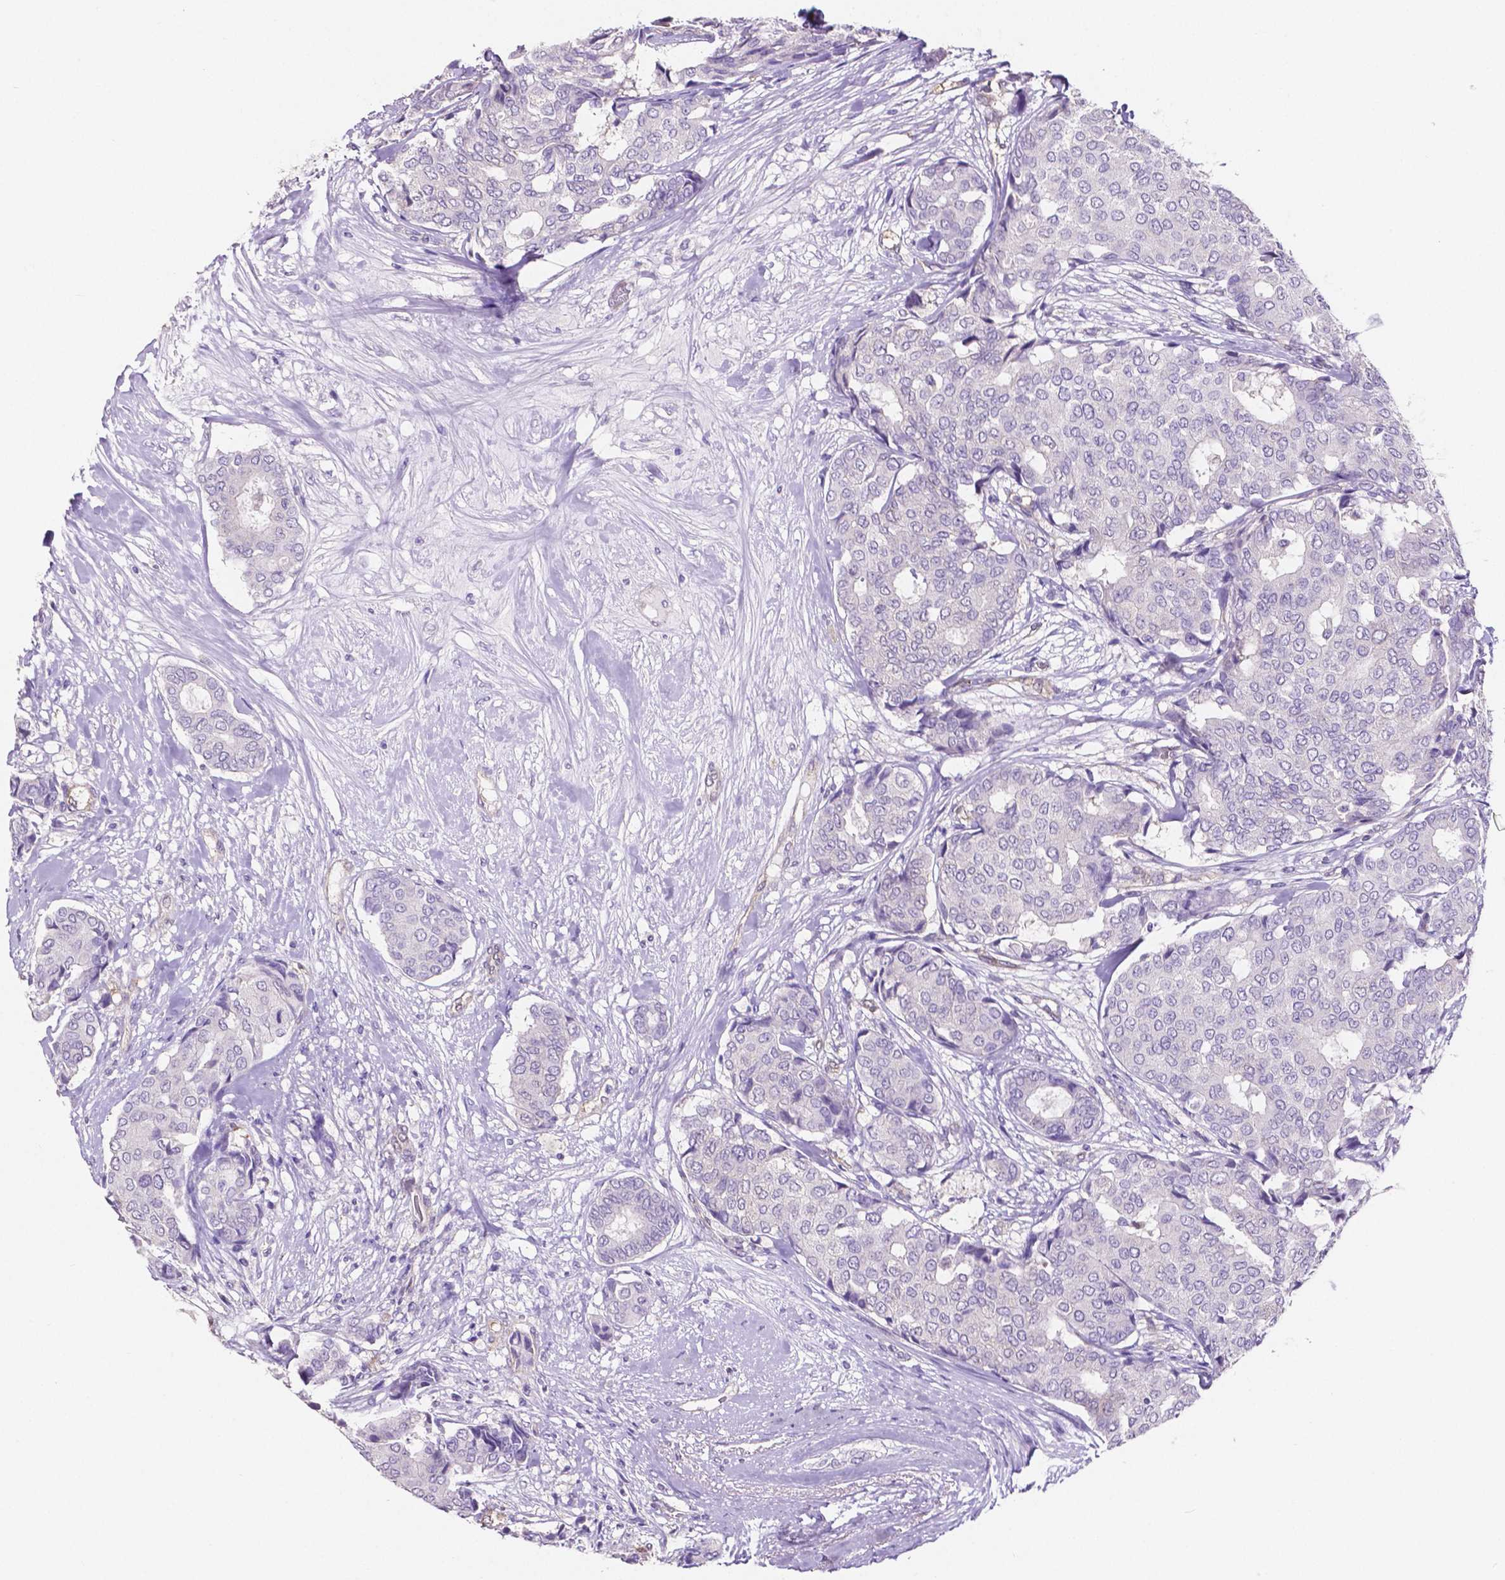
{"staining": {"intensity": "negative", "quantity": "none", "location": "none"}, "tissue": "breast cancer", "cell_type": "Tumor cells", "image_type": "cancer", "snomed": [{"axis": "morphology", "description": "Duct carcinoma"}, {"axis": "topography", "description": "Breast"}], "caption": "Human breast cancer (invasive ductal carcinoma) stained for a protein using IHC demonstrates no expression in tumor cells.", "gene": "MMP9", "patient": {"sex": "female", "age": 75}}